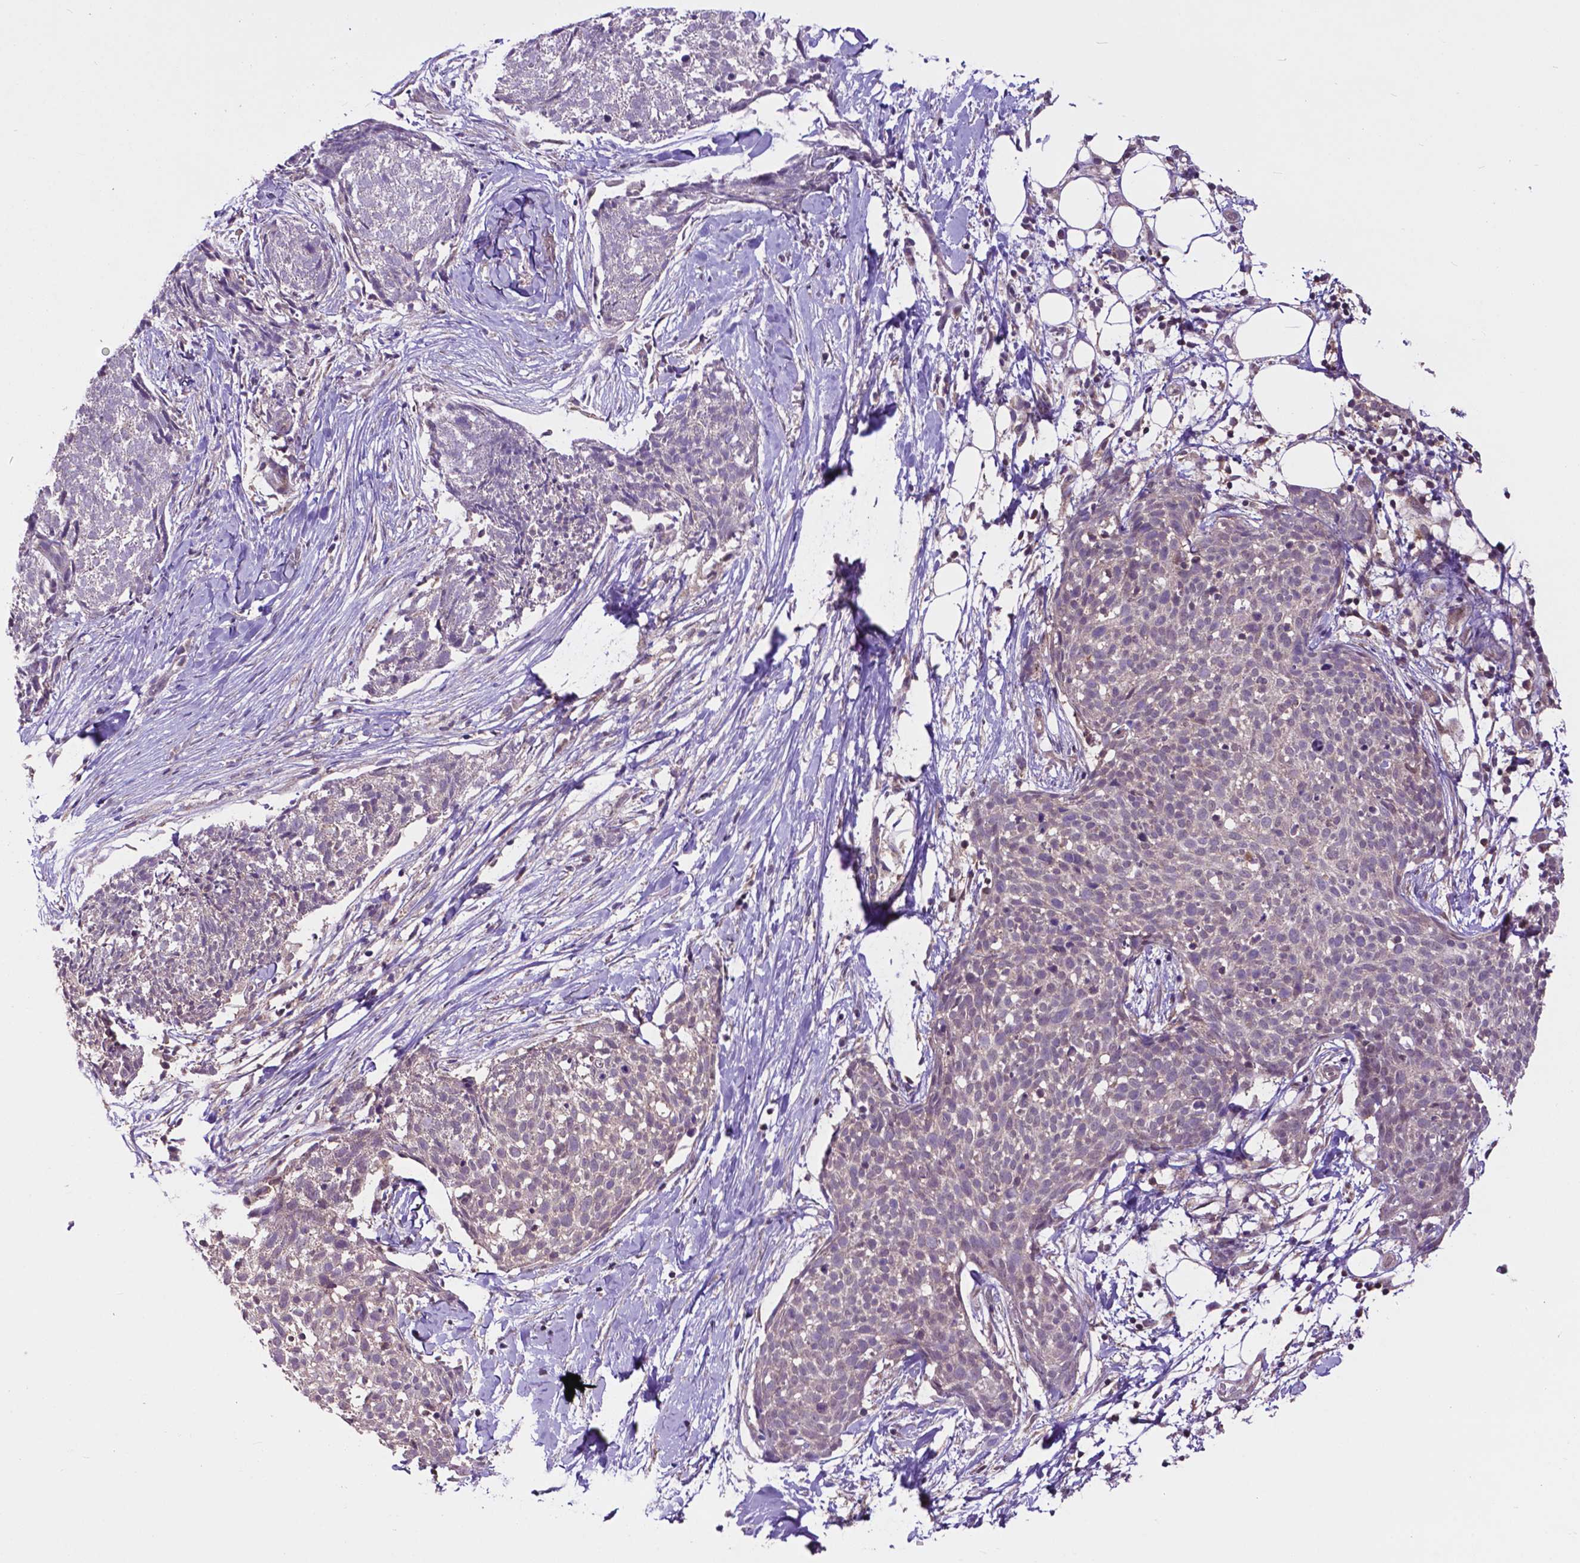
{"staining": {"intensity": "negative", "quantity": "none", "location": "none"}, "tissue": "skin cancer", "cell_type": "Tumor cells", "image_type": "cancer", "snomed": [{"axis": "morphology", "description": "Squamous cell carcinoma, NOS"}, {"axis": "topography", "description": "Skin"}, {"axis": "topography", "description": "Vulva"}], "caption": "This is a histopathology image of immunohistochemistry staining of squamous cell carcinoma (skin), which shows no positivity in tumor cells. The staining was performed using DAB to visualize the protein expression in brown, while the nuclei were stained in blue with hematoxylin (Magnification: 20x).", "gene": "OTUB1", "patient": {"sex": "female", "age": 75}}